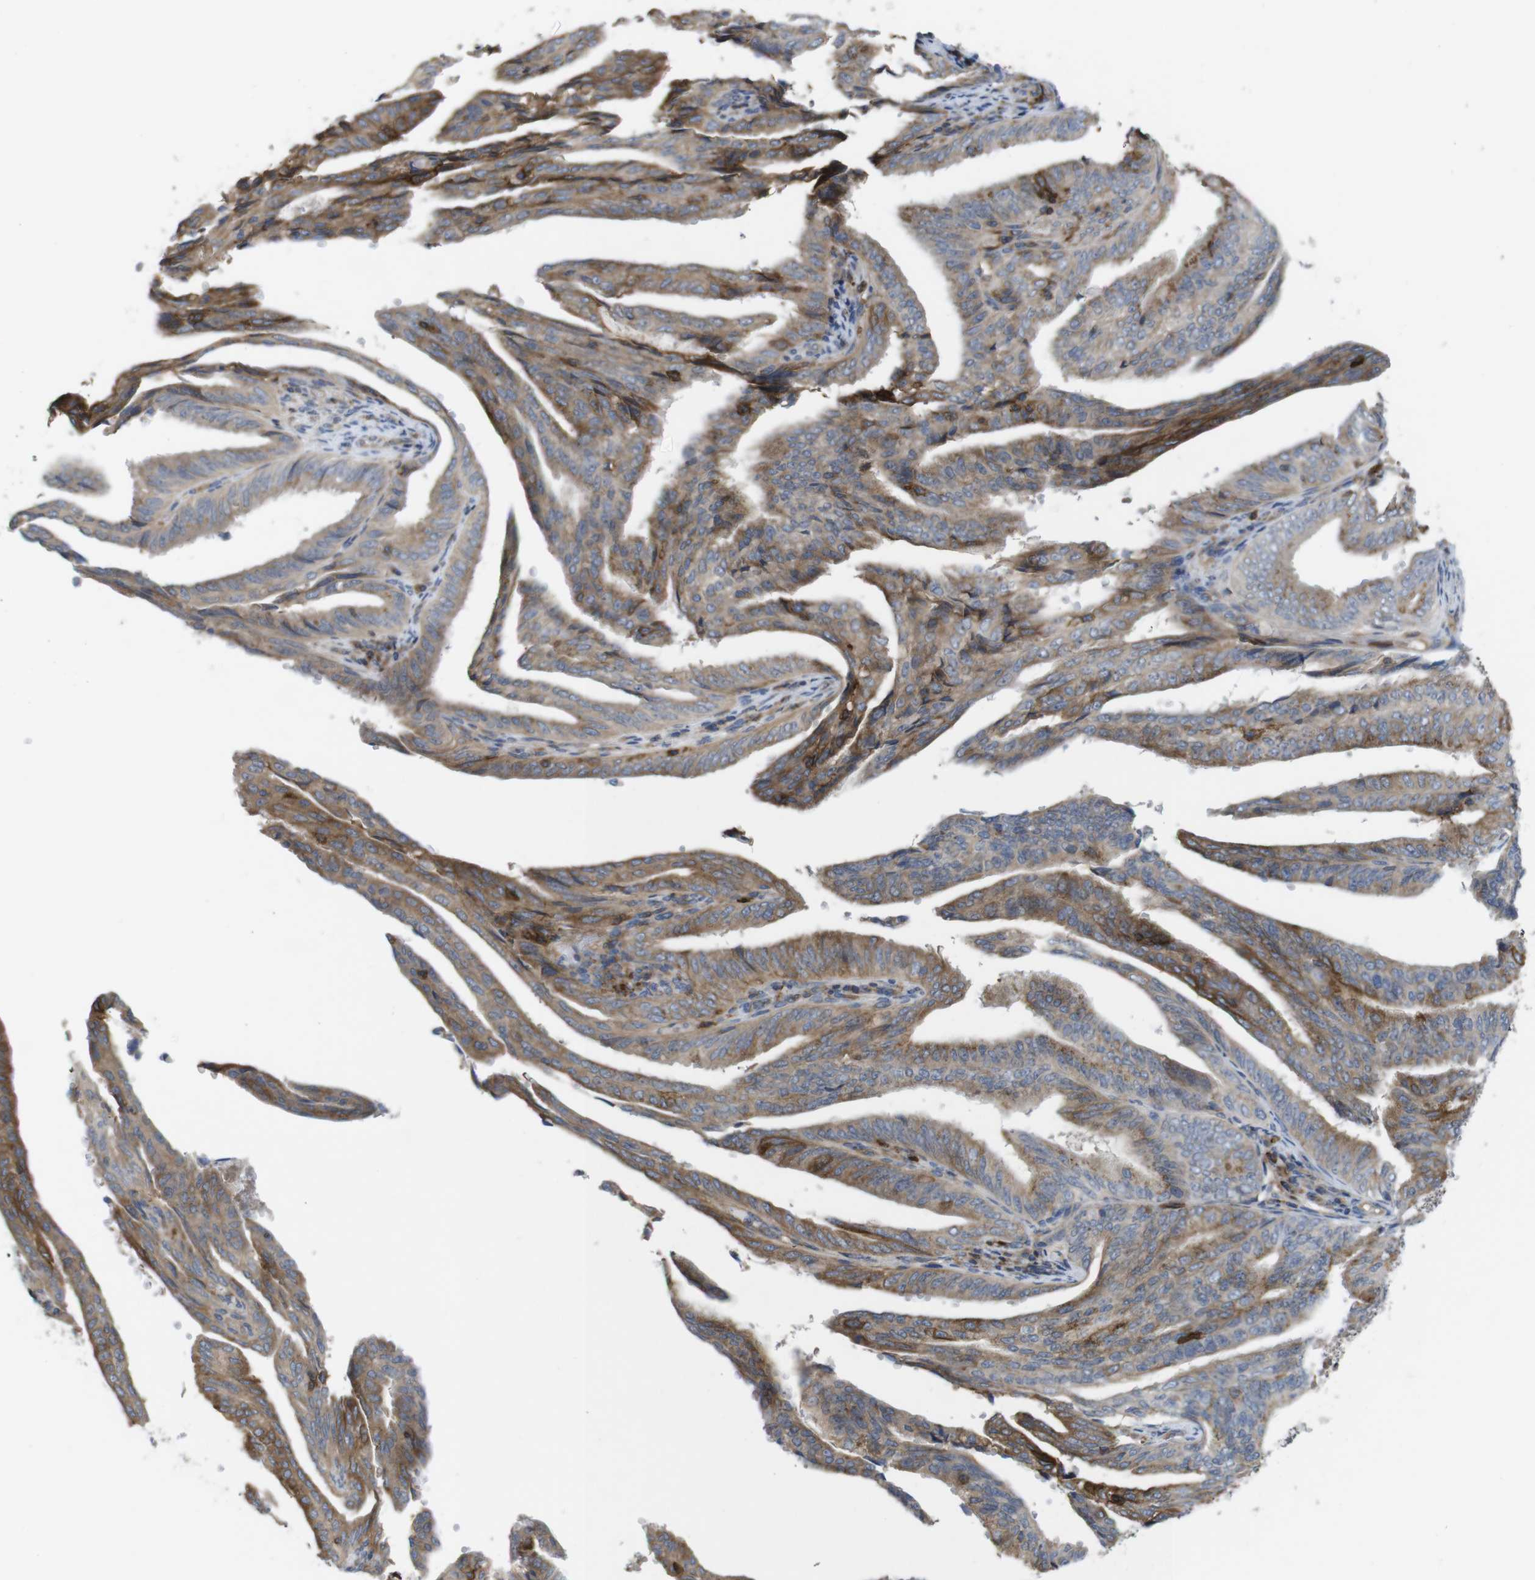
{"staining": {"intensity": "strong", "quantity": ">75%", "location": "cytoplasmic/membranous"}, "tissue": "endometrial cancer", "cell_type": "Tumor cells", "image_type": "cancer", "snomed": [{"axis": "morphology", "description": "Adenocarcinoma, NOS"}, {"axis": "topography", "description": "Endometrium"}], "caption": "Human endometrial adenocarcinoma stained with a protein marker shows strong staining in tumor cells.", "gene": "CCR6", "patient": {"sex": "female", "age": 58}}